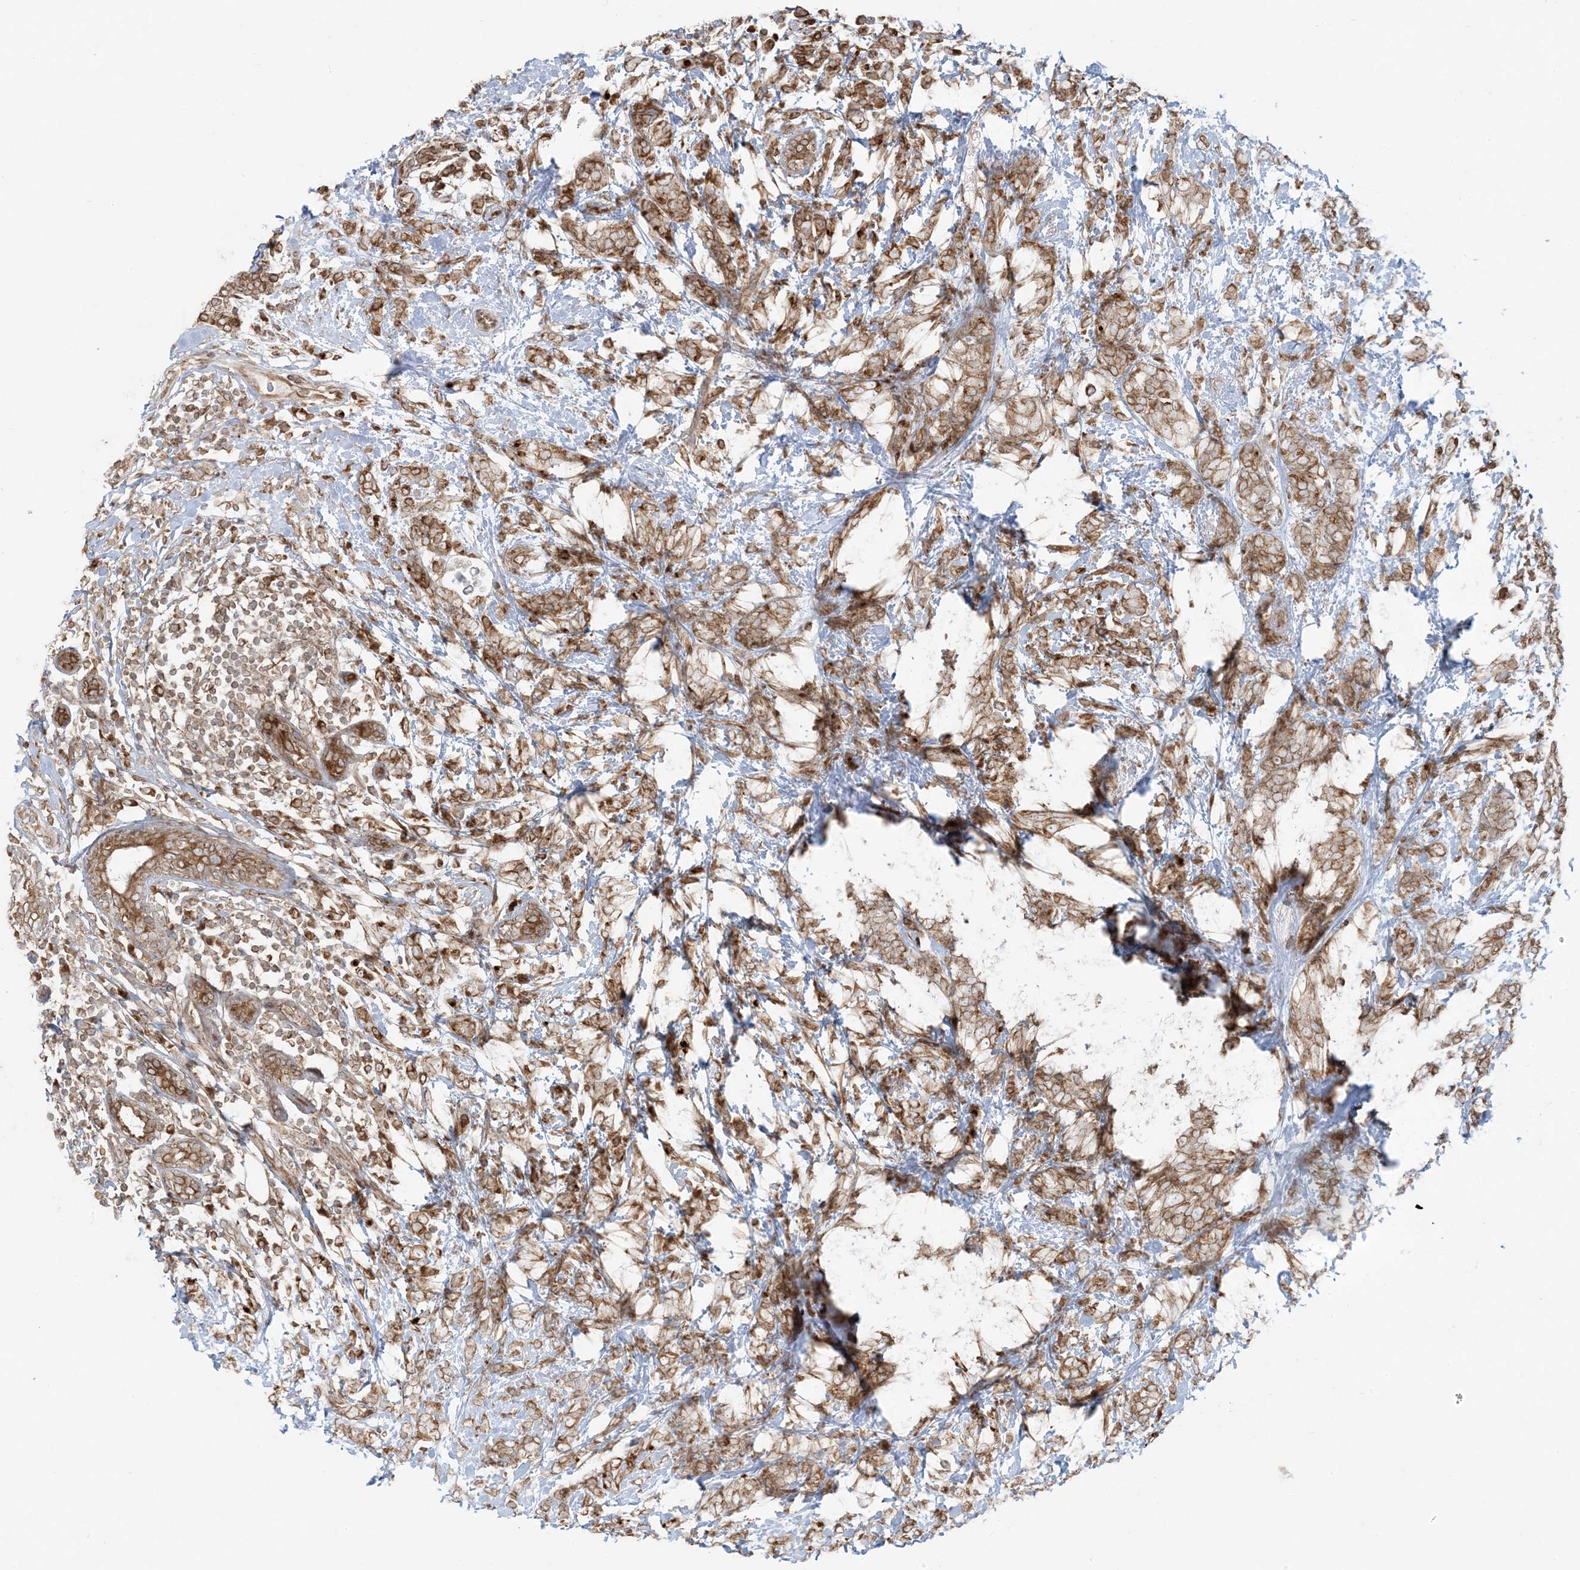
{"staining": {"intensity": "moderate", "quantity": ">75%", "location": "cytoplasmic/membranous"}, "tissue": "breast cancer", "cell_type": "Tumor cells", "image_type": "cancer", "snomed": [{"axis": "morphology", "description": "Lobular carcinoma"}, {"axis": "topography", "description": "Breast"}], "caption": "The photomicrograph exhibits staining of breast lobular carcinoma, revealing moderate cytoplasmic/membranous protein positivity (brown color) within tumor cells.", "gene": "UBXN4", "patient": {"sex": "female", "age": 58}}